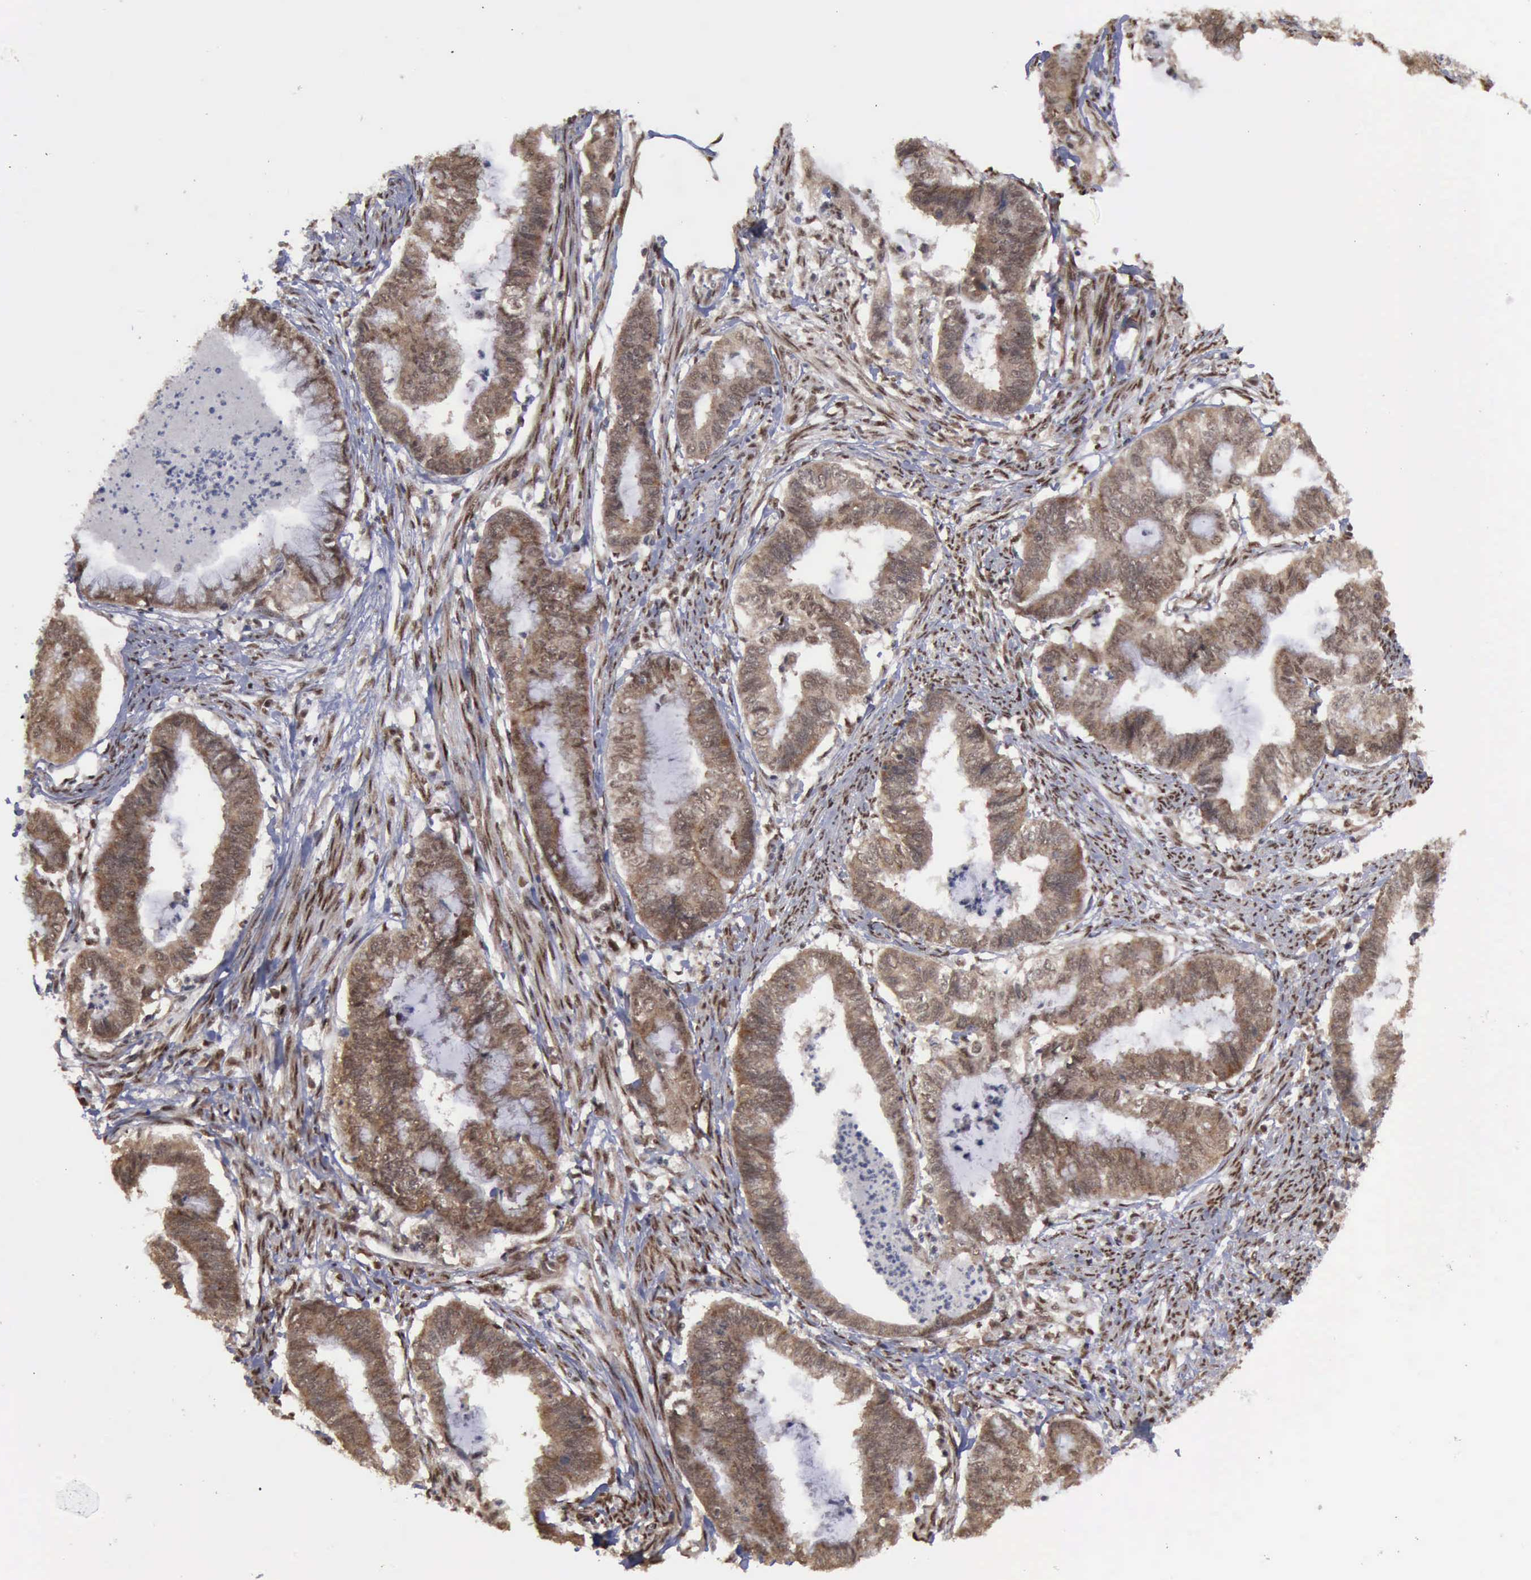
{"staining": {"intensity": "moderate", "quantity": ">75%", "location": "cytoplasmic/membranous,nuclear"}, "tissue": "endometrial cancer", "cell_type": "Tumor cells", "image_type": "cancer", "snomed": [{"axis": "morphology", "description": "Necrosis, NOS"}, {"axis": "morphology", "description": "Adenocarcinoma, NOS"}, {"axis": "topography", "description": "Endometrium"}], "caption": "A medium amount of moderate cytoplasmic/membranous and nuclear expression is appreciated in approximately >75% of tumor cells in endometrial cancer (adenocarcinoma) tissue. The protein is stained brown, and the nuclei are stained in blue (DAB (3,3'-diaminobenzidine) IHC with brightfield microscopy, high magnification).", "gene": "RTCB", "patient": {"sex": "female", "age": 79}}